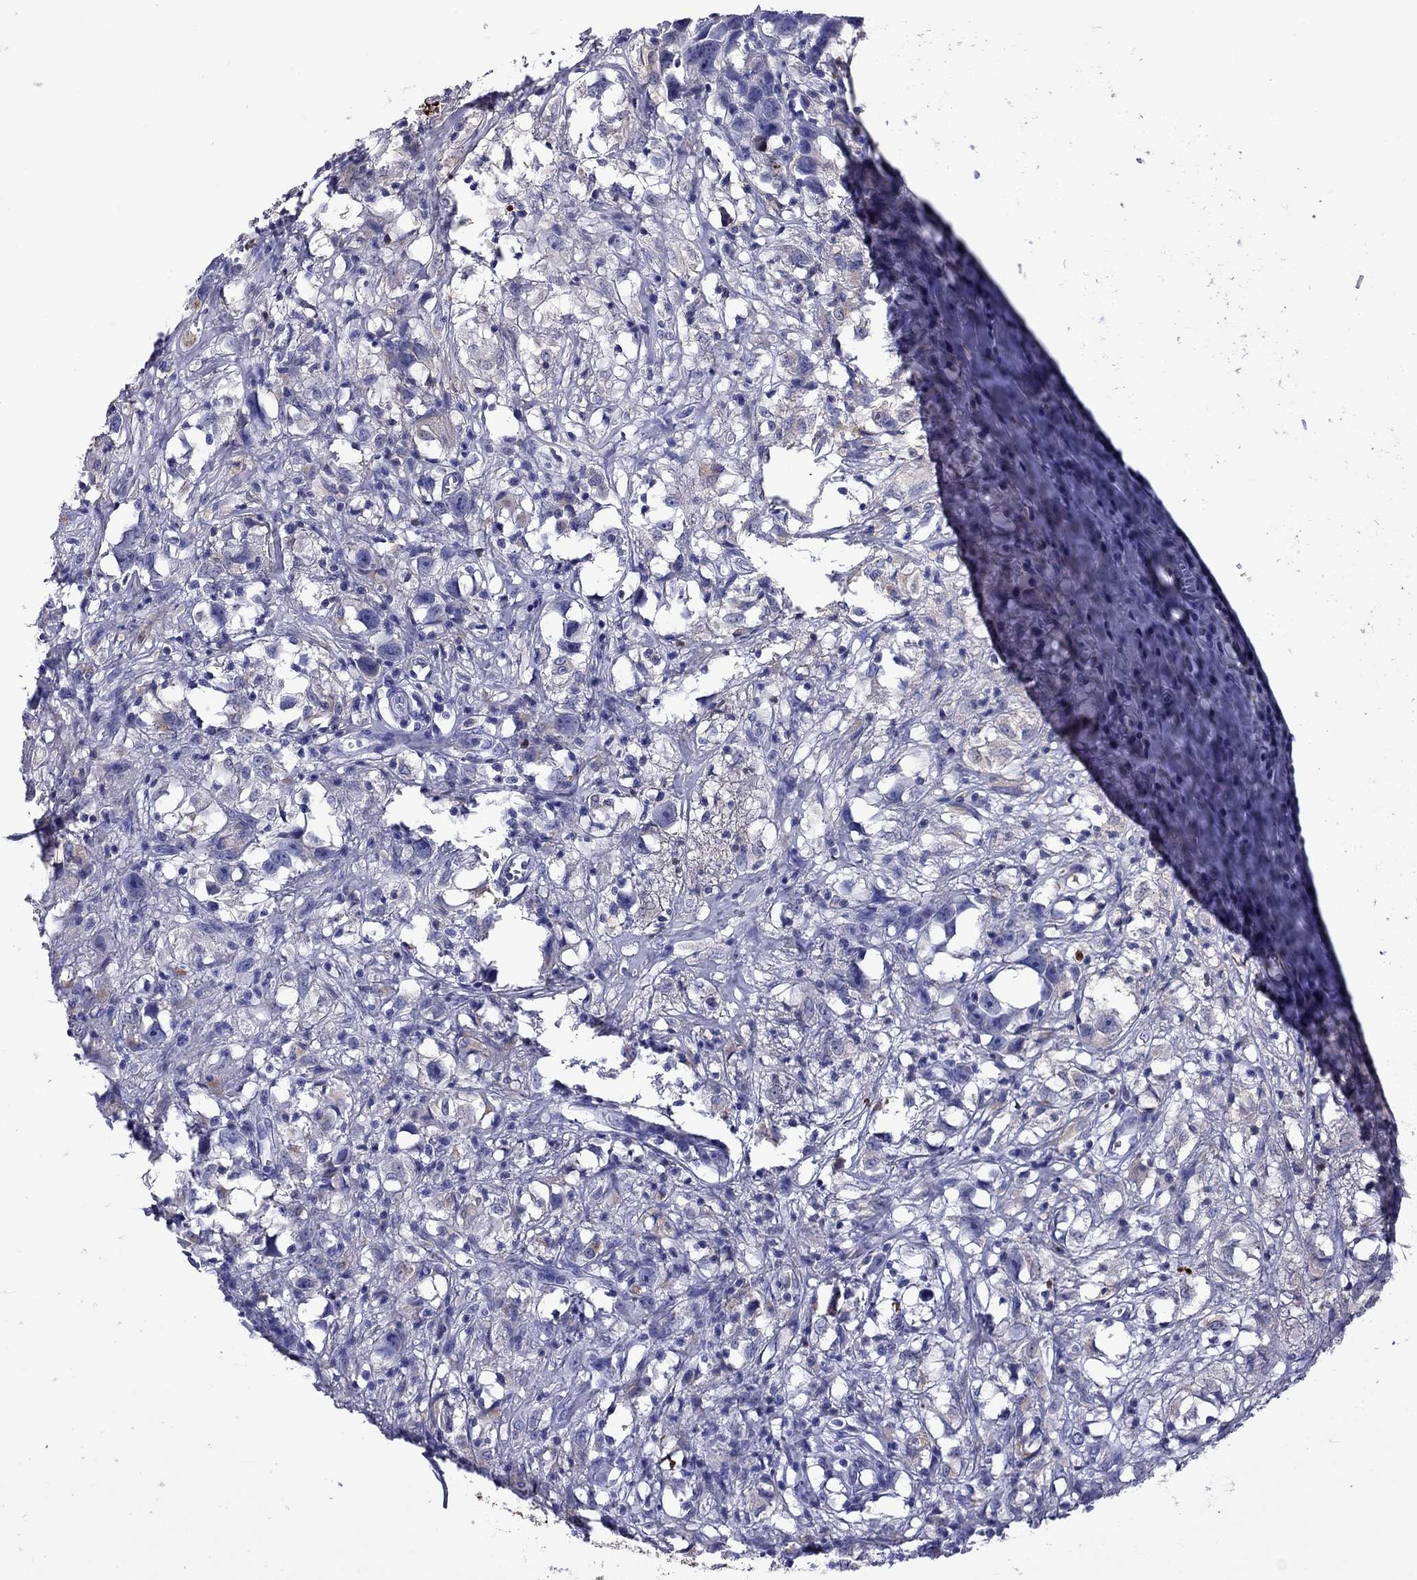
{"staining": {"intensity": "negative", "quantity": "none", "location": "none"}, "tissue": "testis cancer", "cell_type": "Tumor cells", "image_type": "cancer", "snomed": [{"axis": "morphology", "description": "Seminoma, NOS"}, {"axis": "topography", "description": "Testis"}], "caption": "Immunohistochemistry of human testis cancer displays no staining in tumor cells.", "gene": "SERPINA3", "patient": {"sex": "male", "age": 49}}